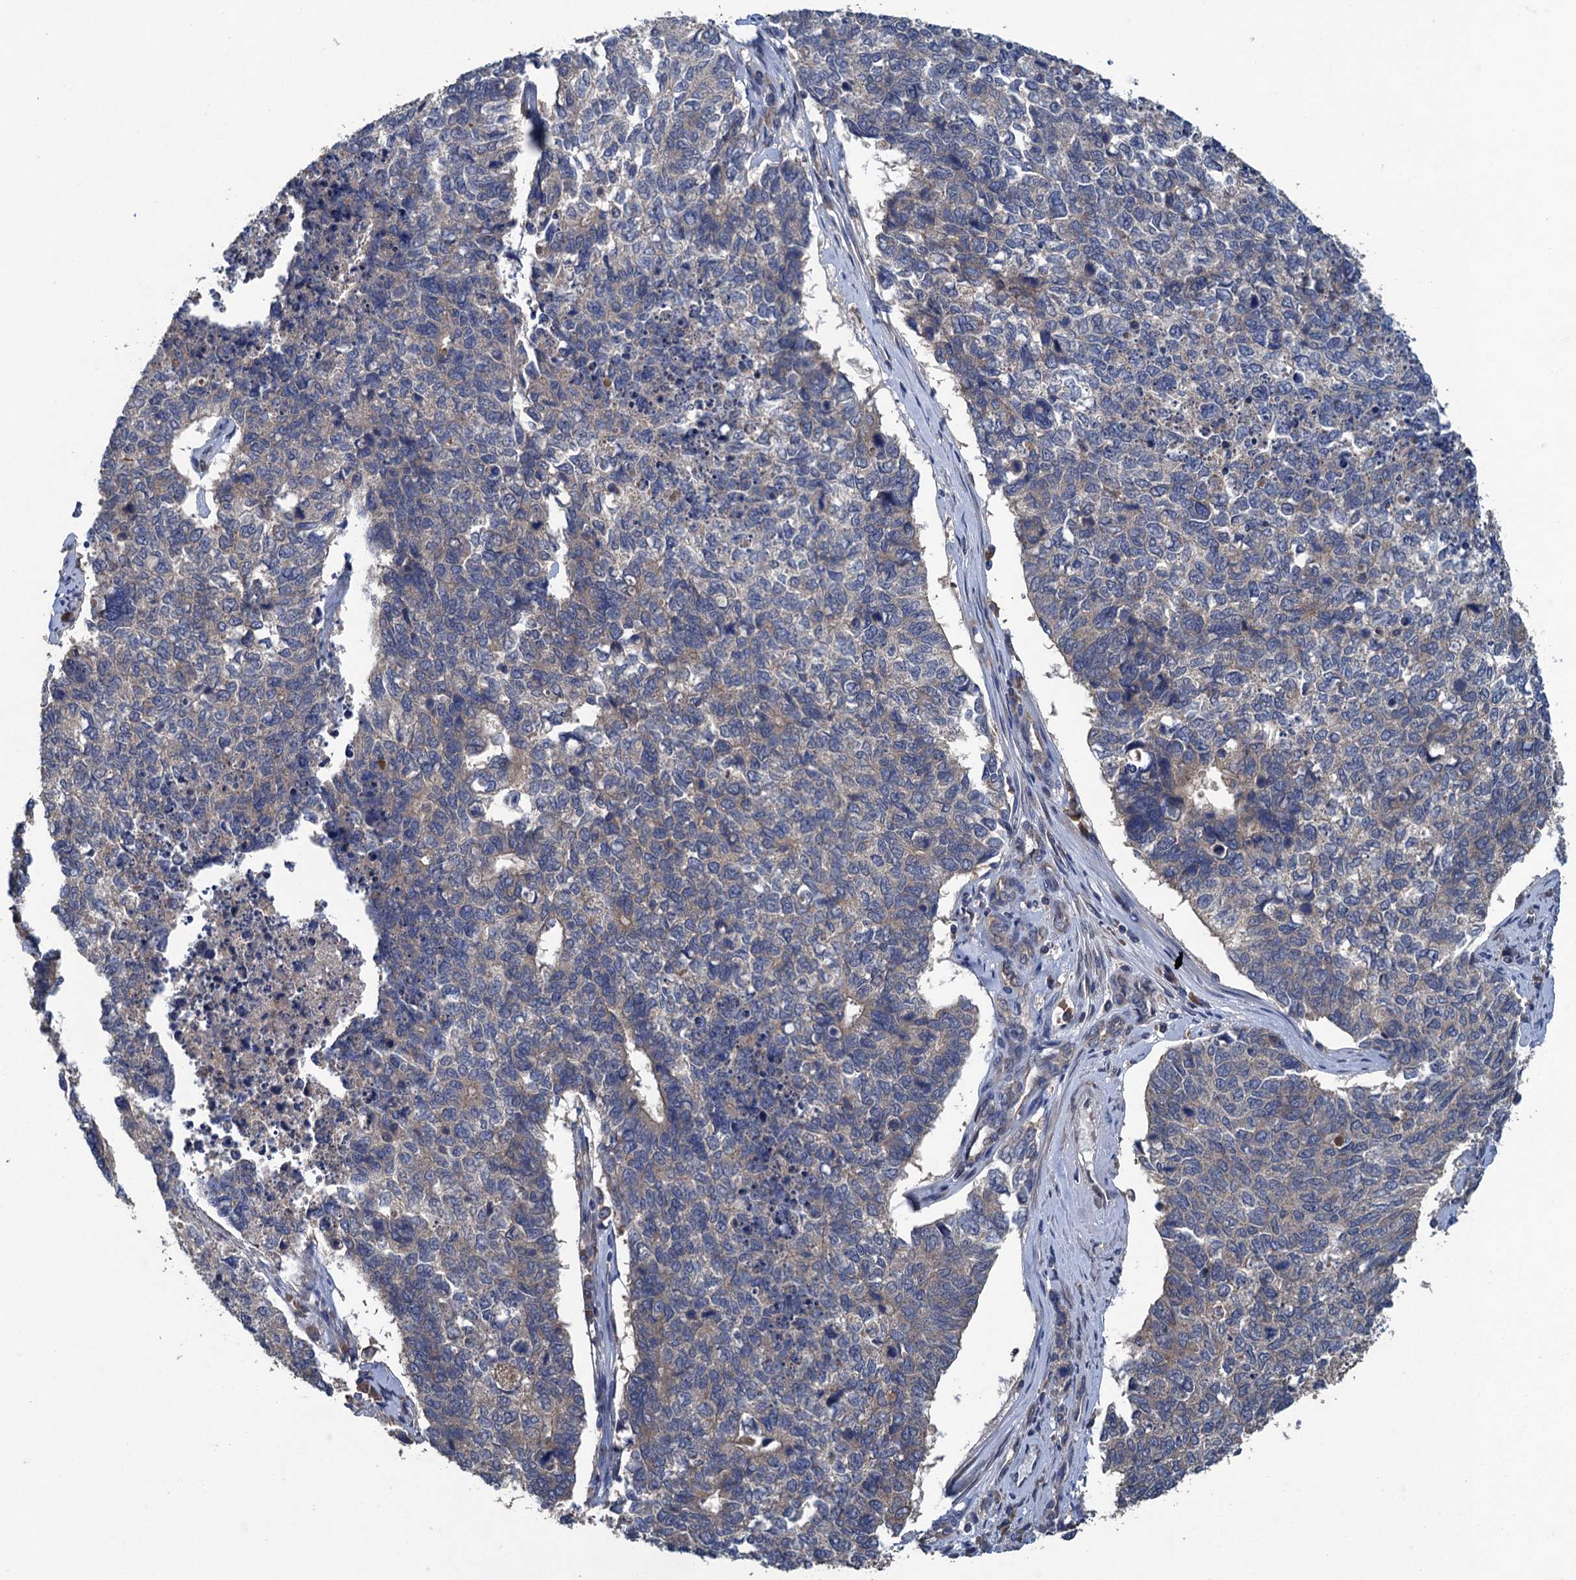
{"staining": {"intensity": "negative", "quantity": "none", "location": "none"}, "tissue": "cervical cancer", "cell_type": "Tumor cells", "image_type": "cancer", "snomed": [{"axis": "morphology", "description": "Squamous cell carcinoma, NOS"}, {"axis": "topography", "description": "Cervix"}], "caption": "Human cervical squamous cell carcinoma stained for a protein using immunohistochemistry (IHC) demonstrates no staining in tumor cells.", "gene": "CNTN5", "patient": {"sex": "female", "age": 63}}